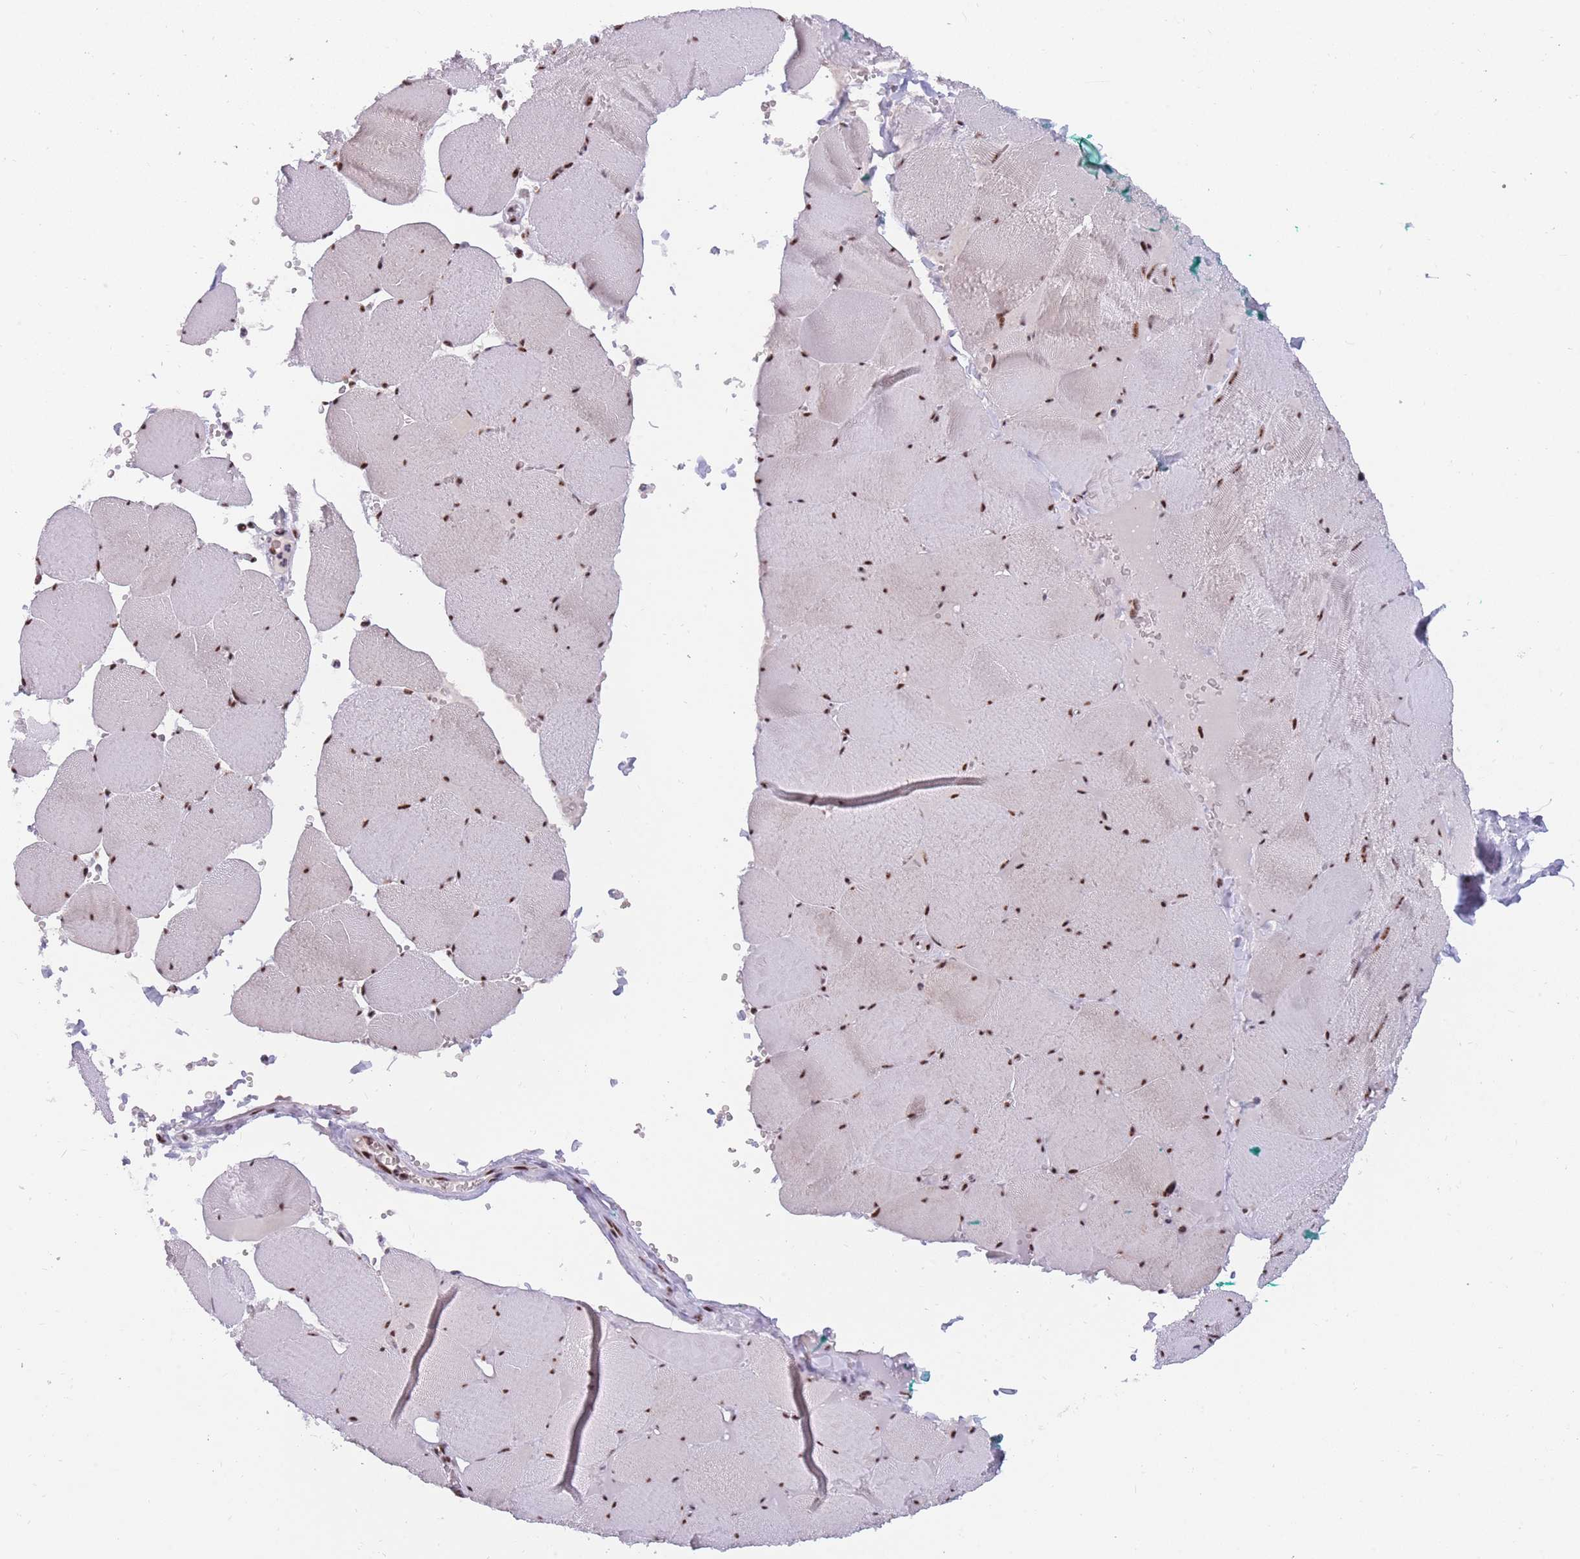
{"staining": {"intensity": "strong", "quantity": ">75%", "location": "cytoplasmic/membranous,nuclear"}, "tissue": "skeletal muscle", "cell_type": "Myocytes", "image_type": "normal", "snomed": [{"axis": "morphology", "description": "Normal tissue, NOS"}, {"axis": "topography", "description": "Skeletal muscle"}, {"axis": "topography", "description": "Head-Neck"}], "caption": "The image displays immunohistochemical staining of normal skeletal muscle. There is strong cytoplasmic/membranous,nuclear staining is appreciated in about >75% of myocytes. Nuclei are stained in blue.", "gene": "TMEM35B", "patient": {"sex": "male", "age": 66}}